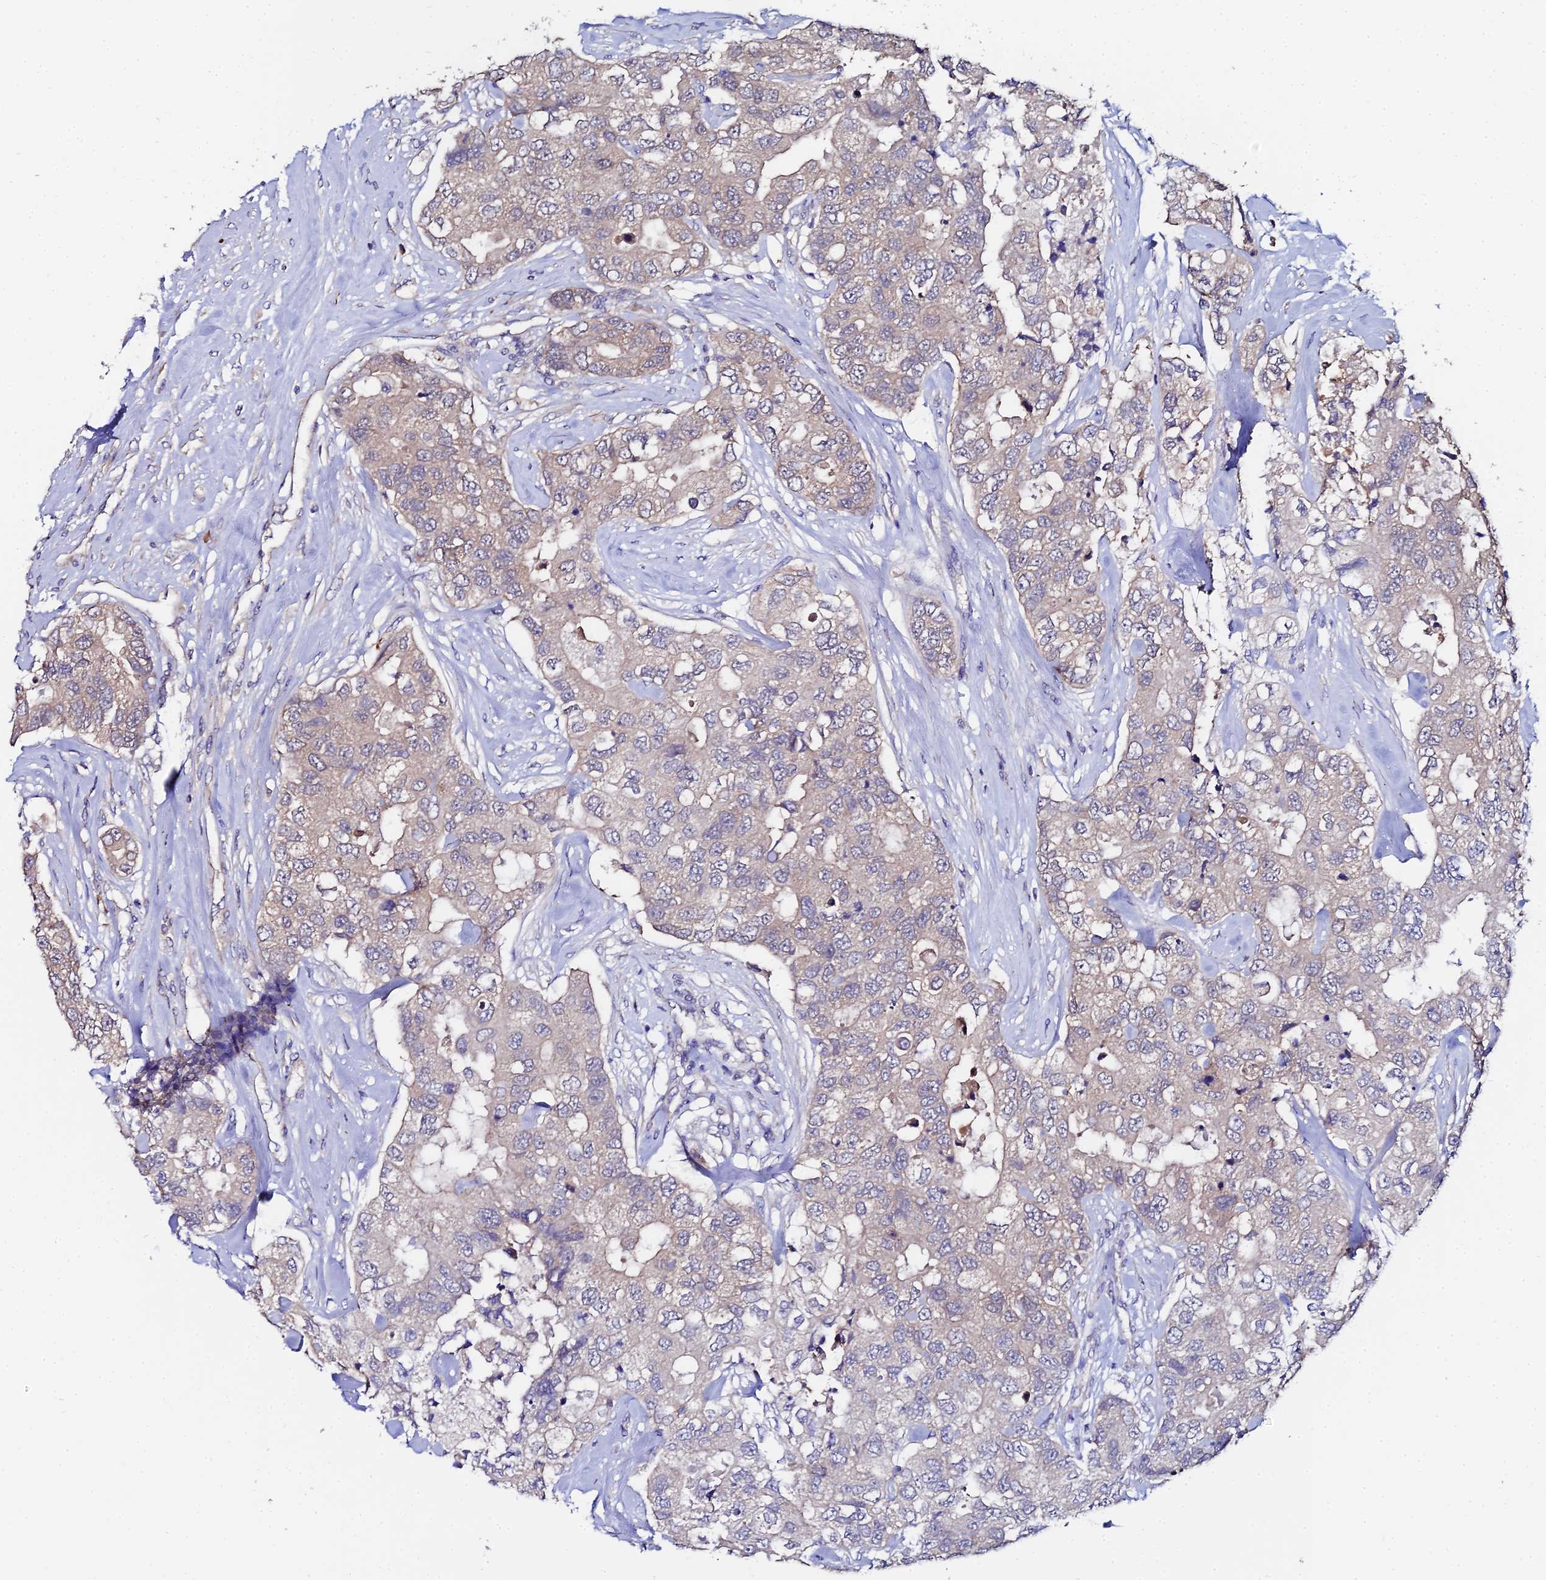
{"staining": {"intensity": "weak", "quantity": "25%-75%", "location": "cytoplasmic/membranous"}, "tissue": "breast cancer", "cell_type": "Tumor cells", "image_type": "cancer", "snomed": [{"axis": "morphology", "description": "Duct carcinoma"}, {"axis": "topography", "description": "Breast"}], "caption": "Protein expression analysis of breast cancer (intraductal carcinoma) exhibits weak cytoplasmic/membranous staining in about 25%-75% of tumor cells.", "gene": "UBE2L3", "patient": {"sex": "female", "age": 62}}